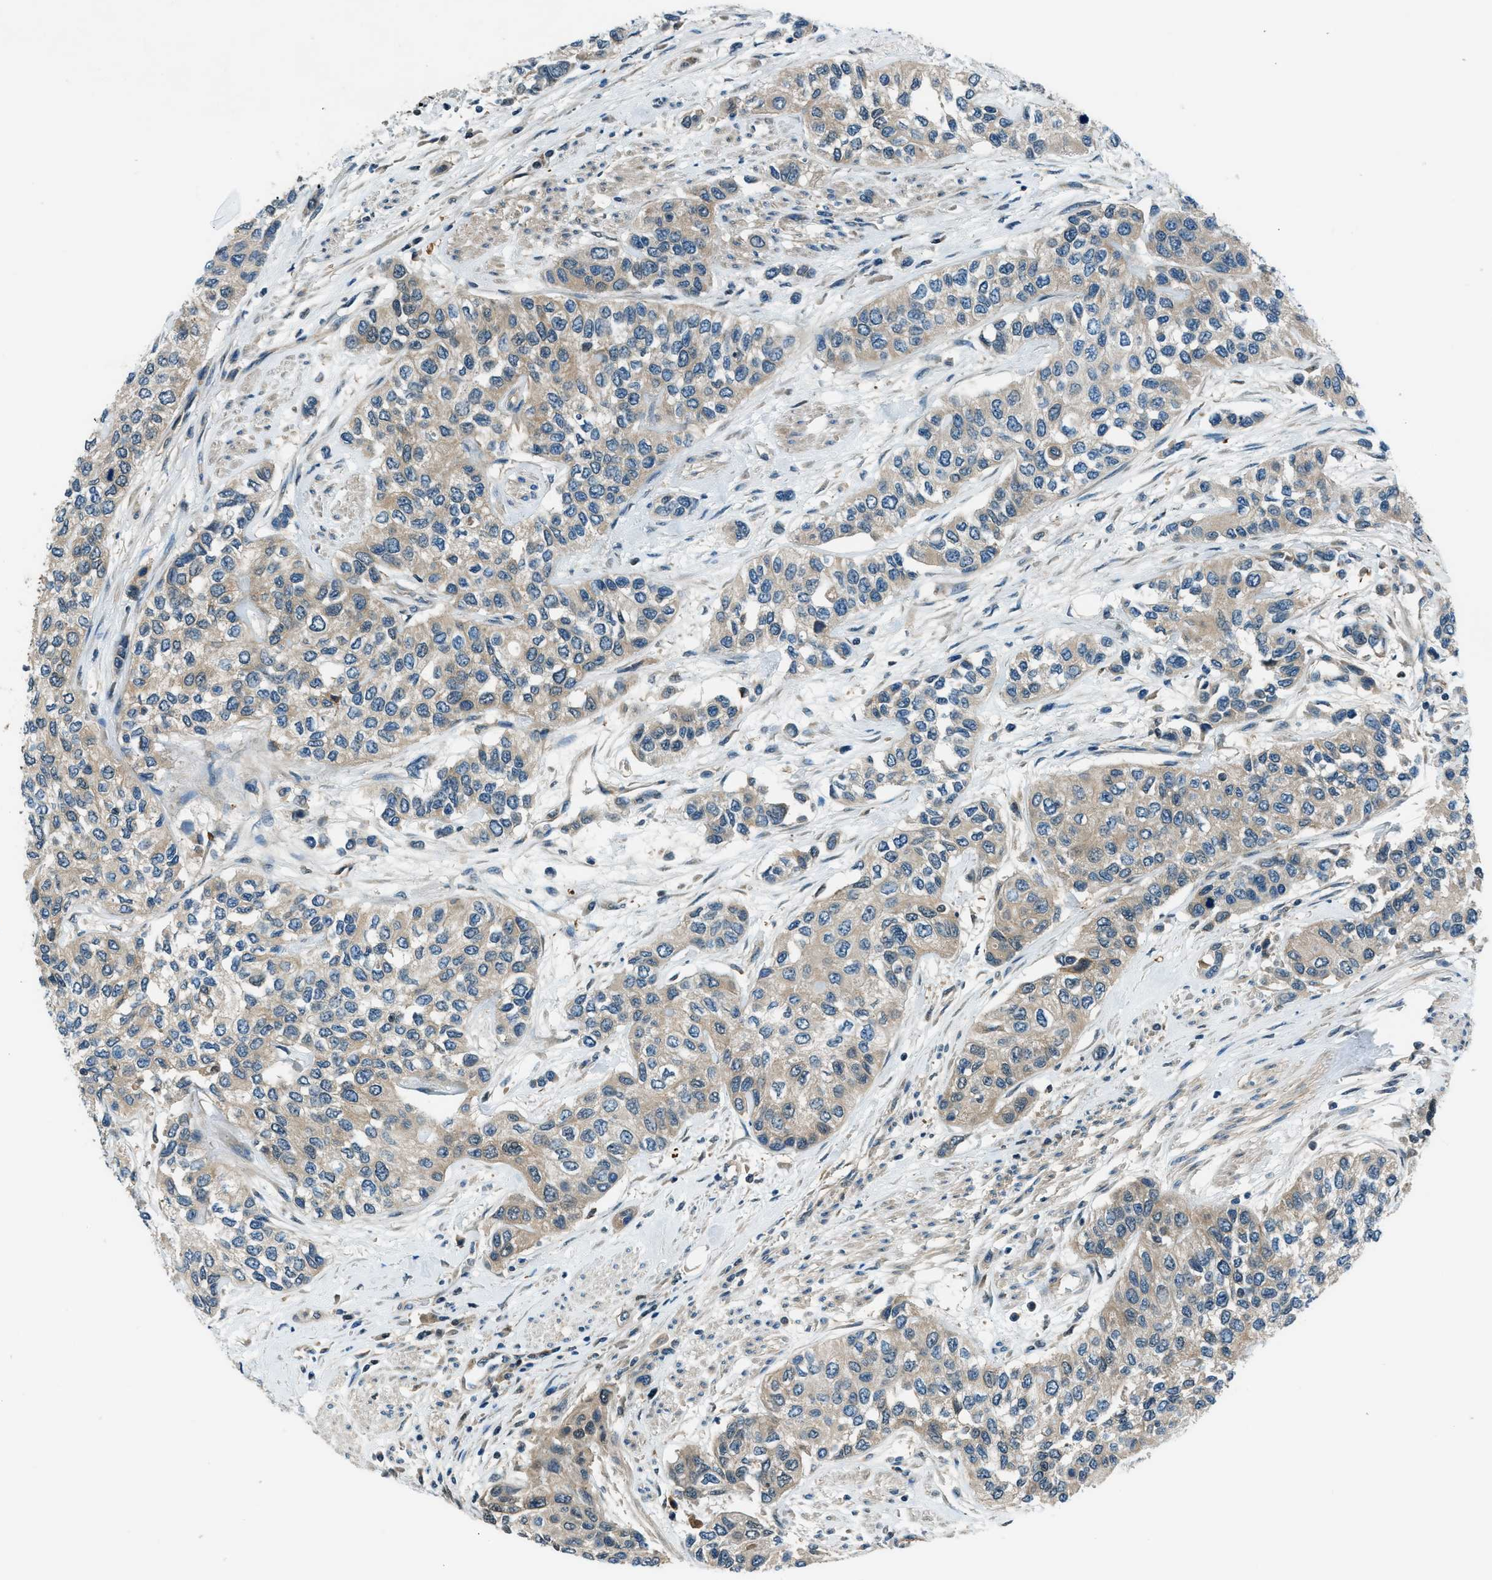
{"staining": {"intensity": "weak", "quantity": ">75%", "location": "cytoplasmic/membranous"}, "tissue": "urothelial cancer", "cell_type": "Tumor cells", "image_type": "cancer", "snomed": [{"axis": "morphology", "description": "Urothelial carcinoma, High grade"}, {"axis": "topography", "description": "Urinary bladder"}], "caption": "DAB (3,3'-diaminobenzidine) immunohistochemical staining of urothelial cancer reveals weak cytoplasmic/membranous protein expression in about >75% of tumor cells.", "gene": "HEBP2", "patient": {"sex": "female", "age": 56}}